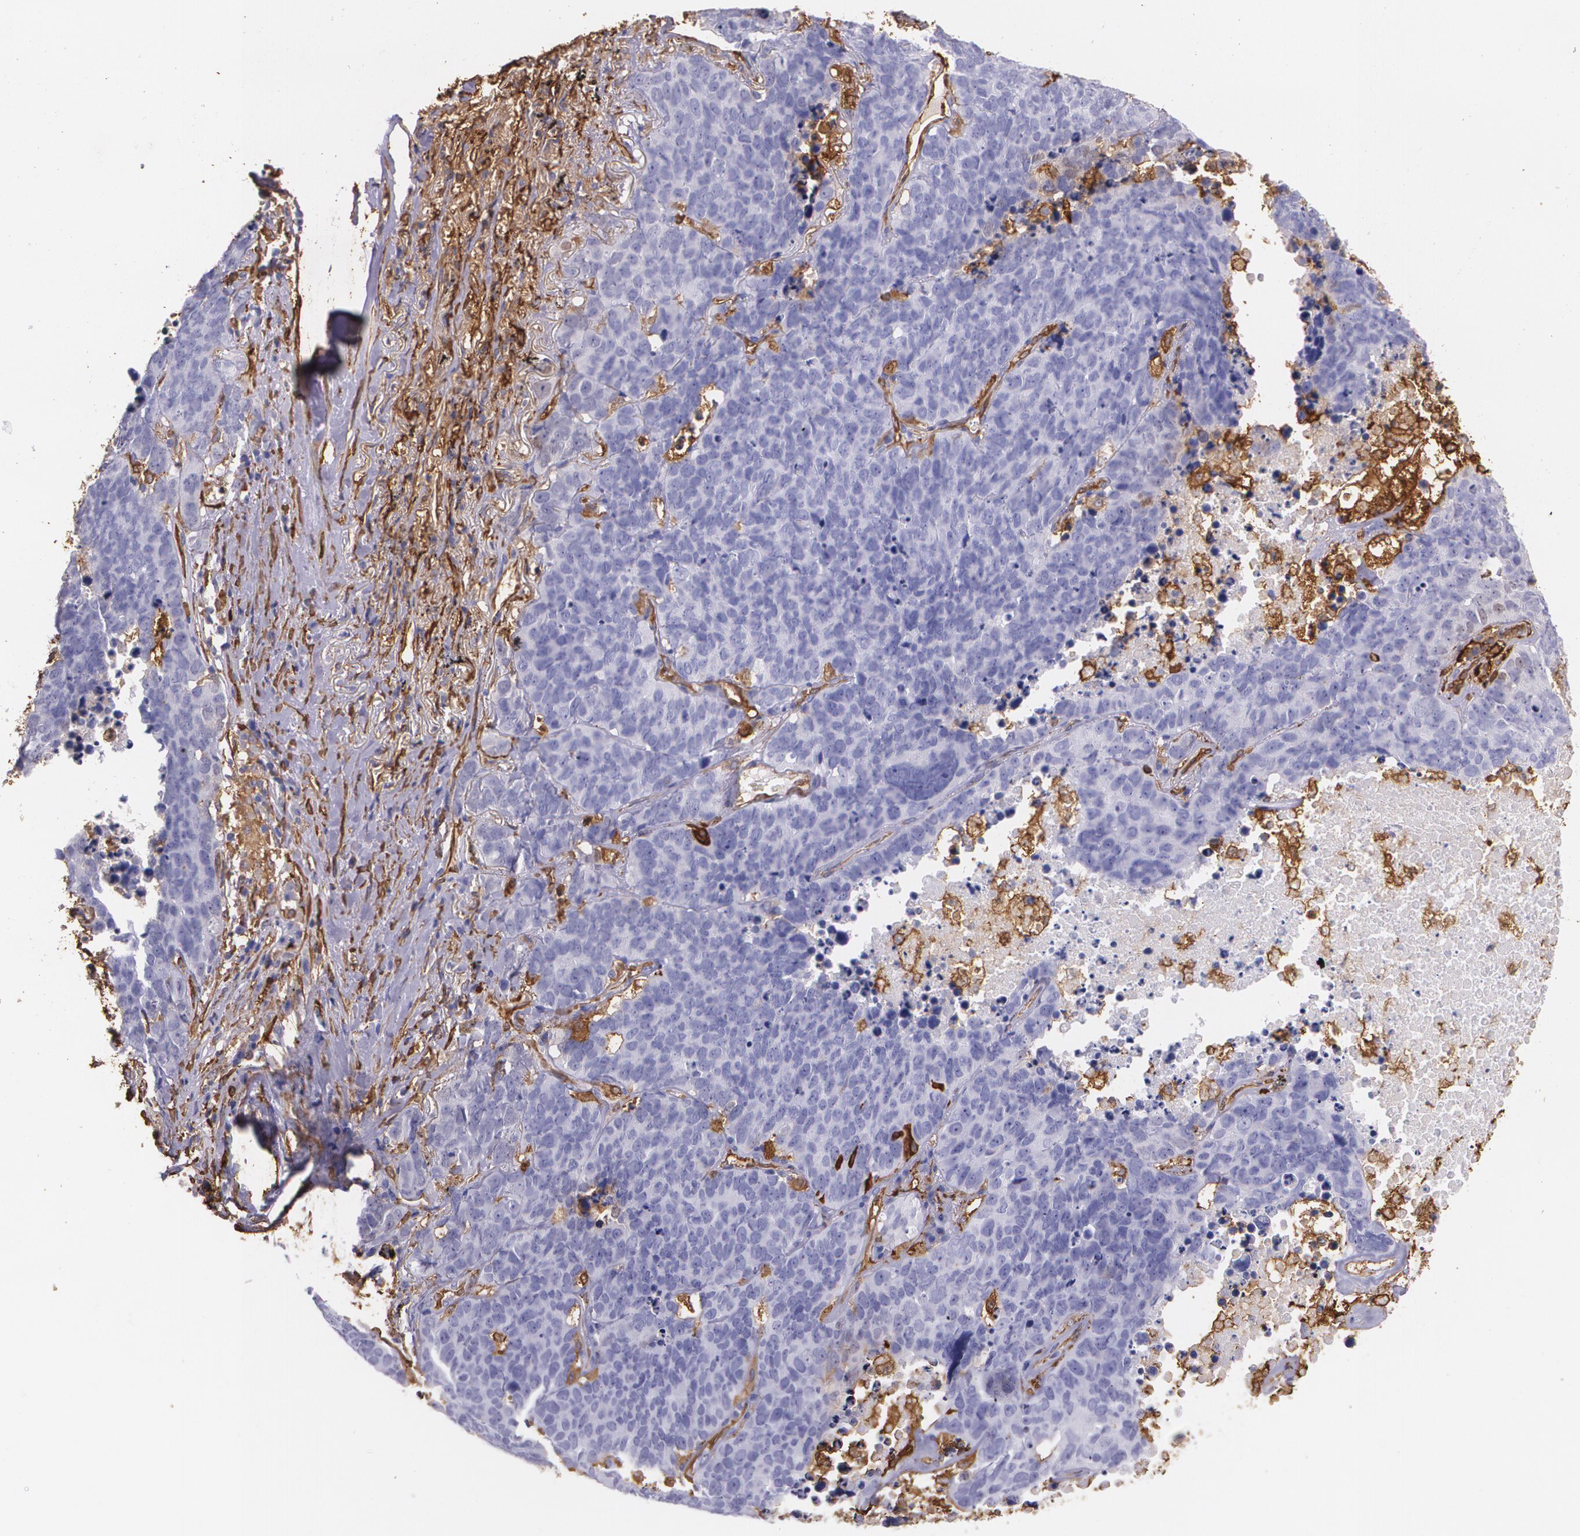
{"staining": {"intensity": "negative", "quantity": "none", "location": "none"}, "tissue": "lung cancer", "cell_type": "Tumor cells", "image_type": "cancer", "snomed": [{"axis": "morphology", "description": "Carcinoid, malignant, NOS"}, {"axis": "topography", "description": "Lung"}], "caption": "This is a micrograph of immunohistochemistry (IHC) staining of carcinoid (malignant) (lung), which shows no expression in tumor cells.", "gene": "MMP2", "patient": {"sex": "male", "age": 60}}